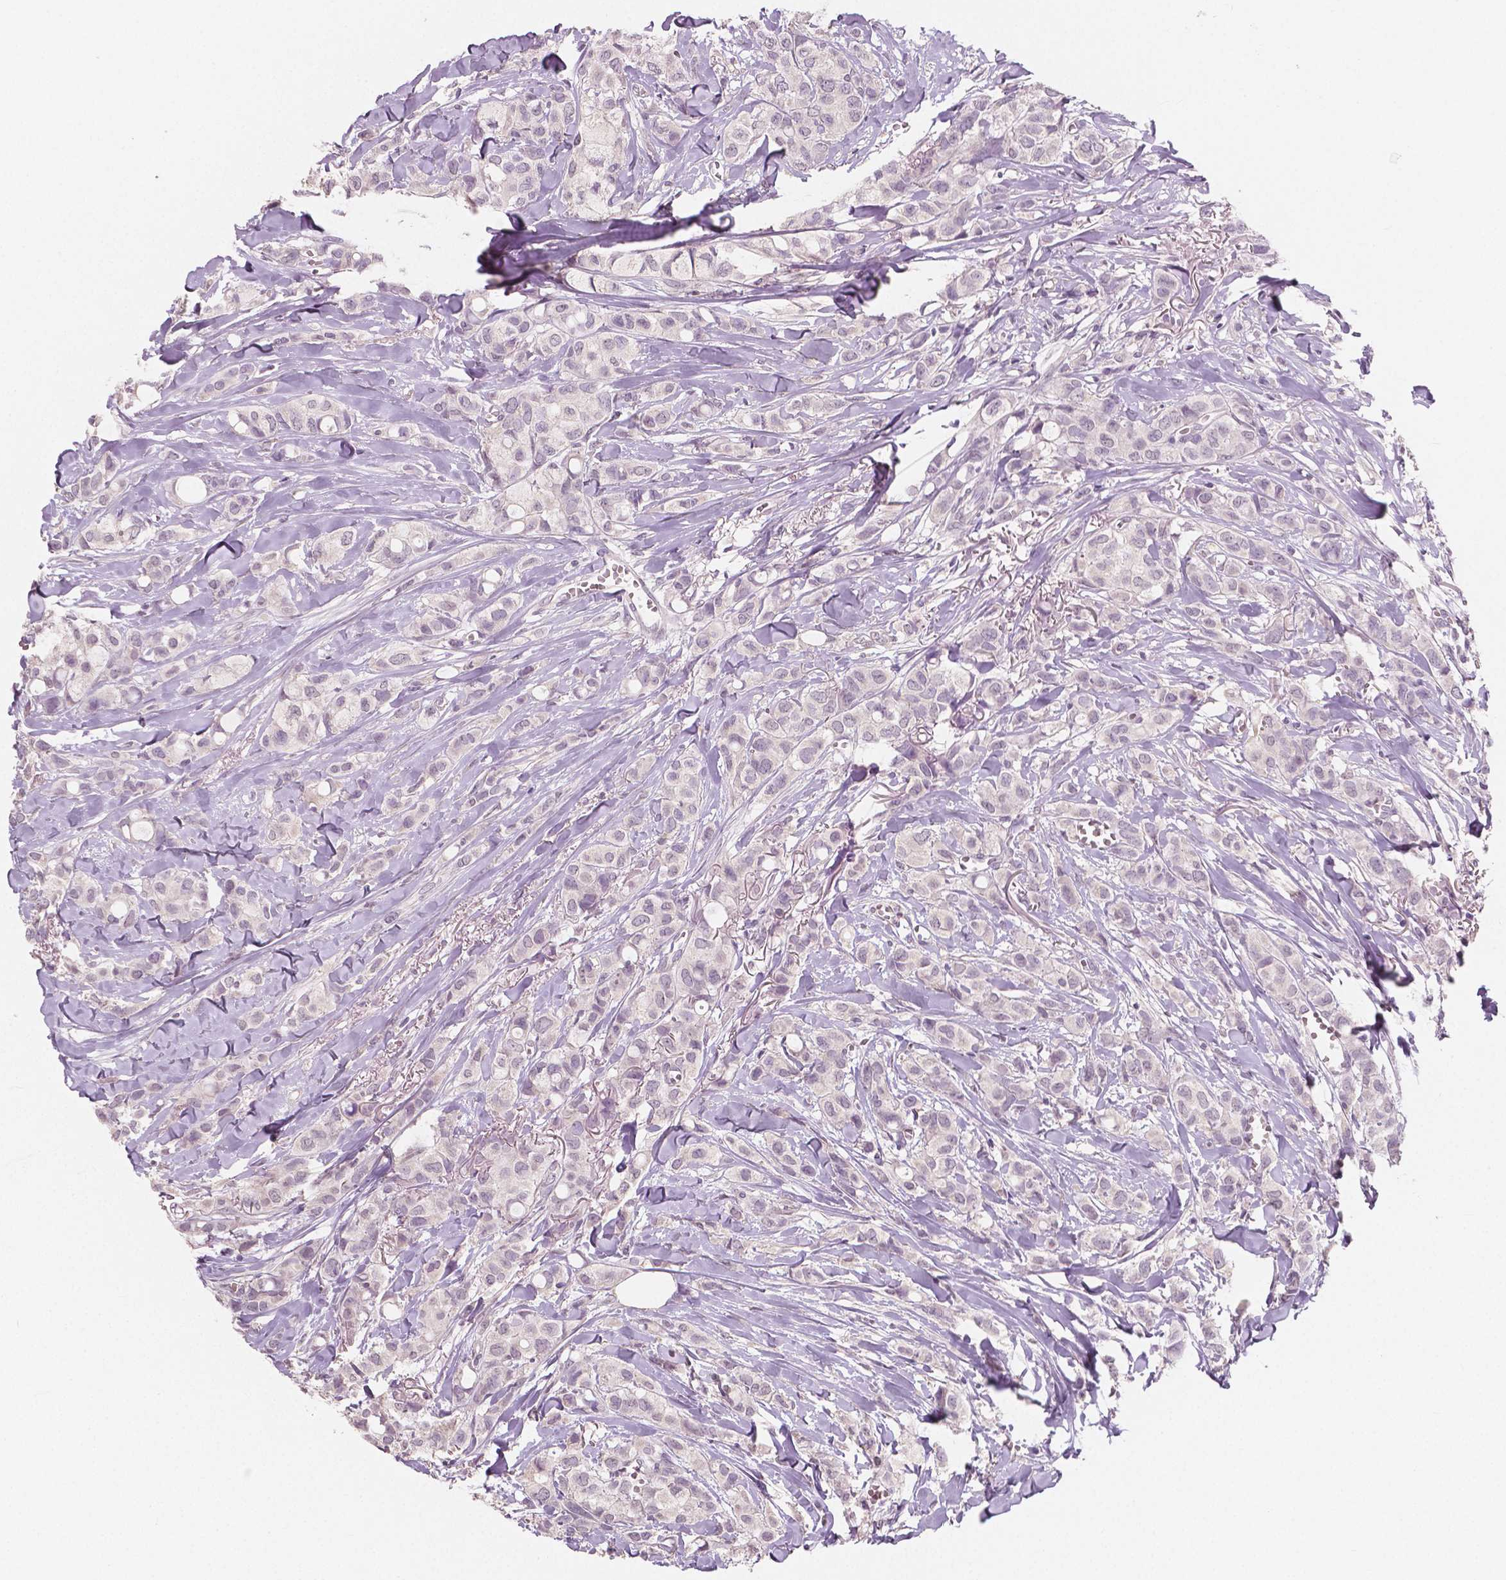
{"staining": {"intensity": "negative", "quantity": "none", "location": "none"}, "tissue": "breast cancer", "cell_type": "Tumor cells", "image_type": "cancer", "snomed": [{"axis": "morphology", "description": "Duct carcinoma"}, {"axis": "topography", "description": "Breast"}], "caption": "High power microscopy histopathology image of an immunohistochemistry image of breast cancer, revealing no significant expression in tumor cells.", "gene": "RNASE7", "patient": {"sex": "female", "age": 85}}